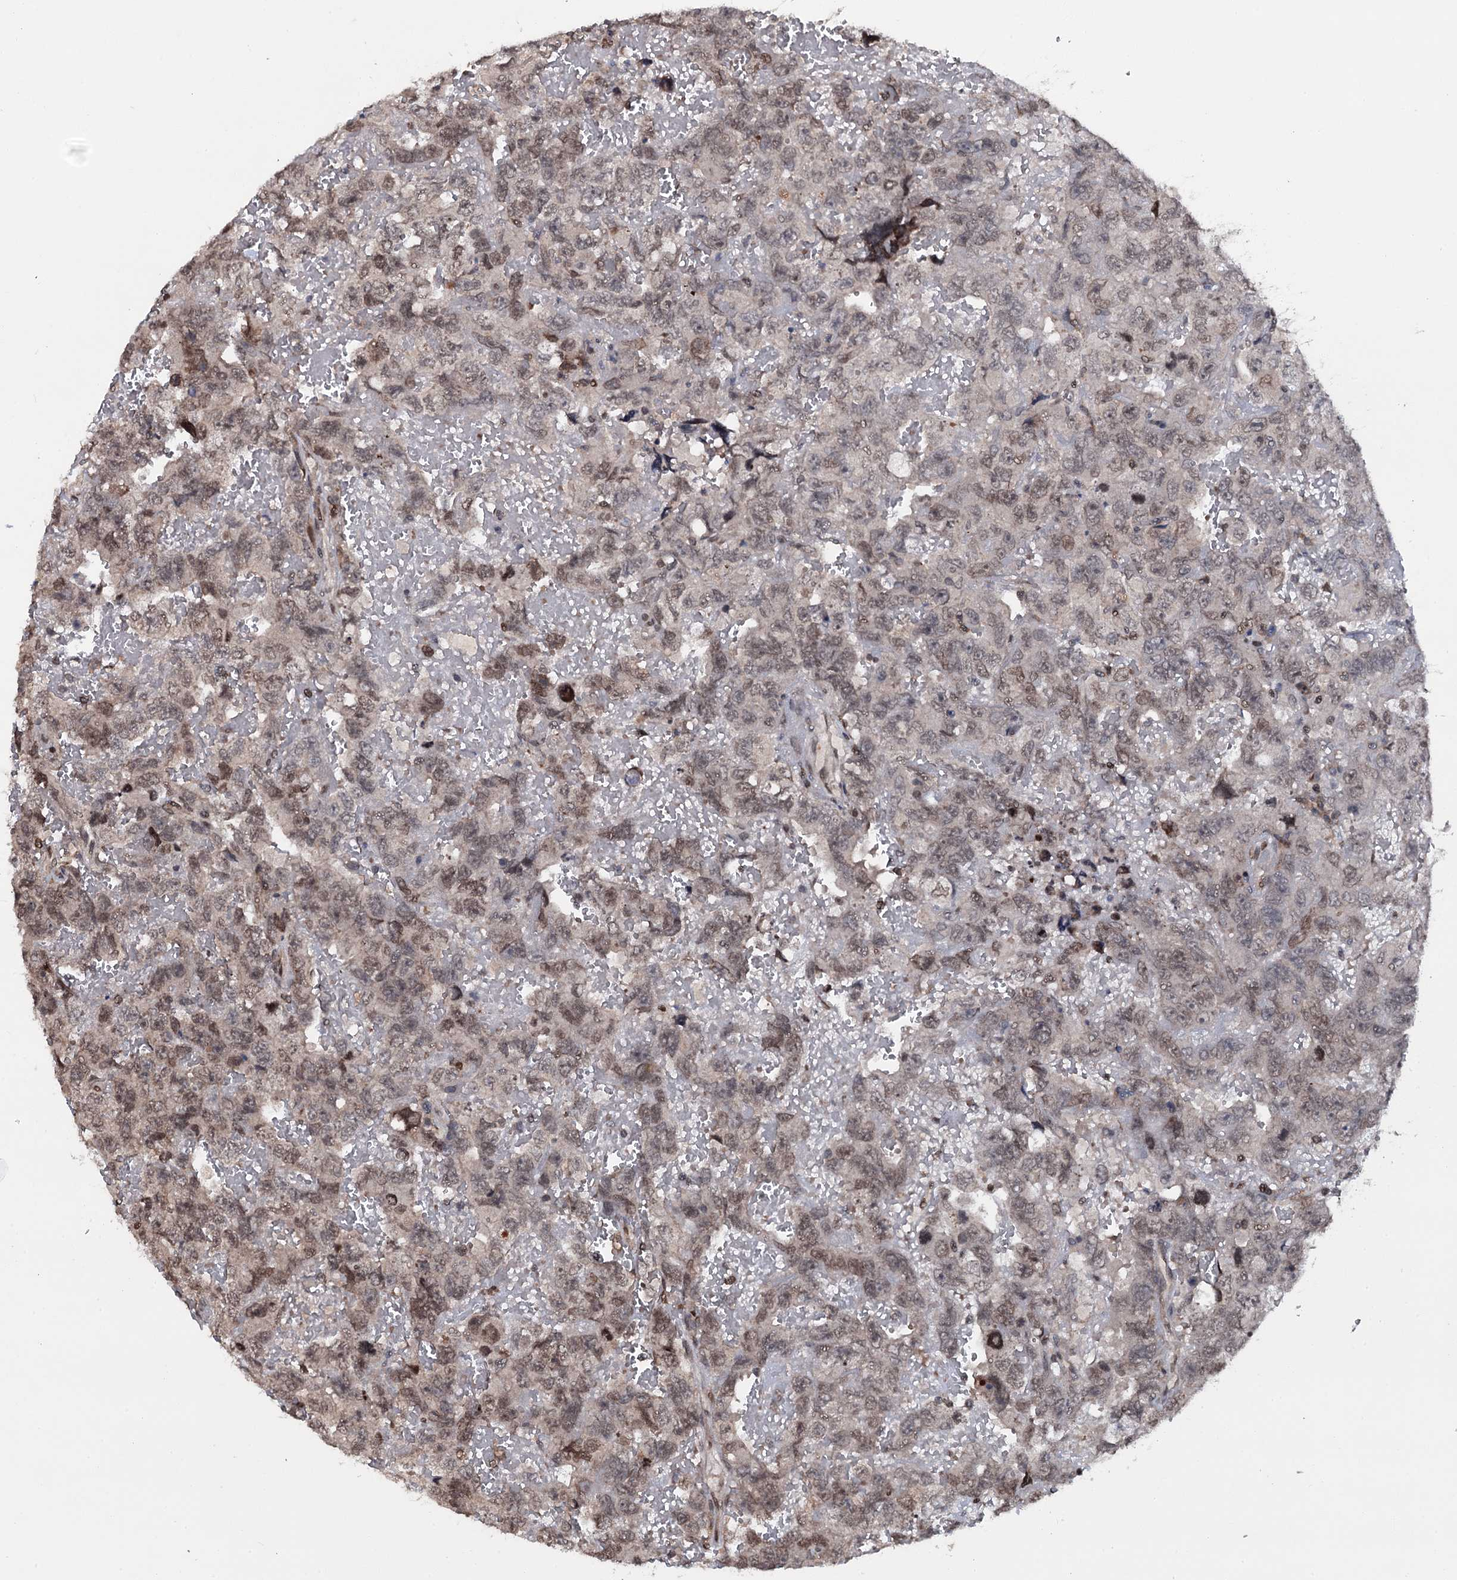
{"staining": {"intensity": "weak", "quantity": ">75%", "location": "nuclear"}, "tissue": "testis cancer", "cell_type": "Tumor cells", "image_type": "cancer", "snomed": [{"axis": "morphology", "description": "Carcinoma, Embryonal, NOS"}, {"axis": "topography", "description": "Testis"}], "caption": "Immunohistochemical staining of embryonal carcinoma (testis) exhibits weak nuclear protein positivity in approximately >75% of tumor cells.", "gene": "HDDC3", "patient": {"sex": "male", "age": 45}}